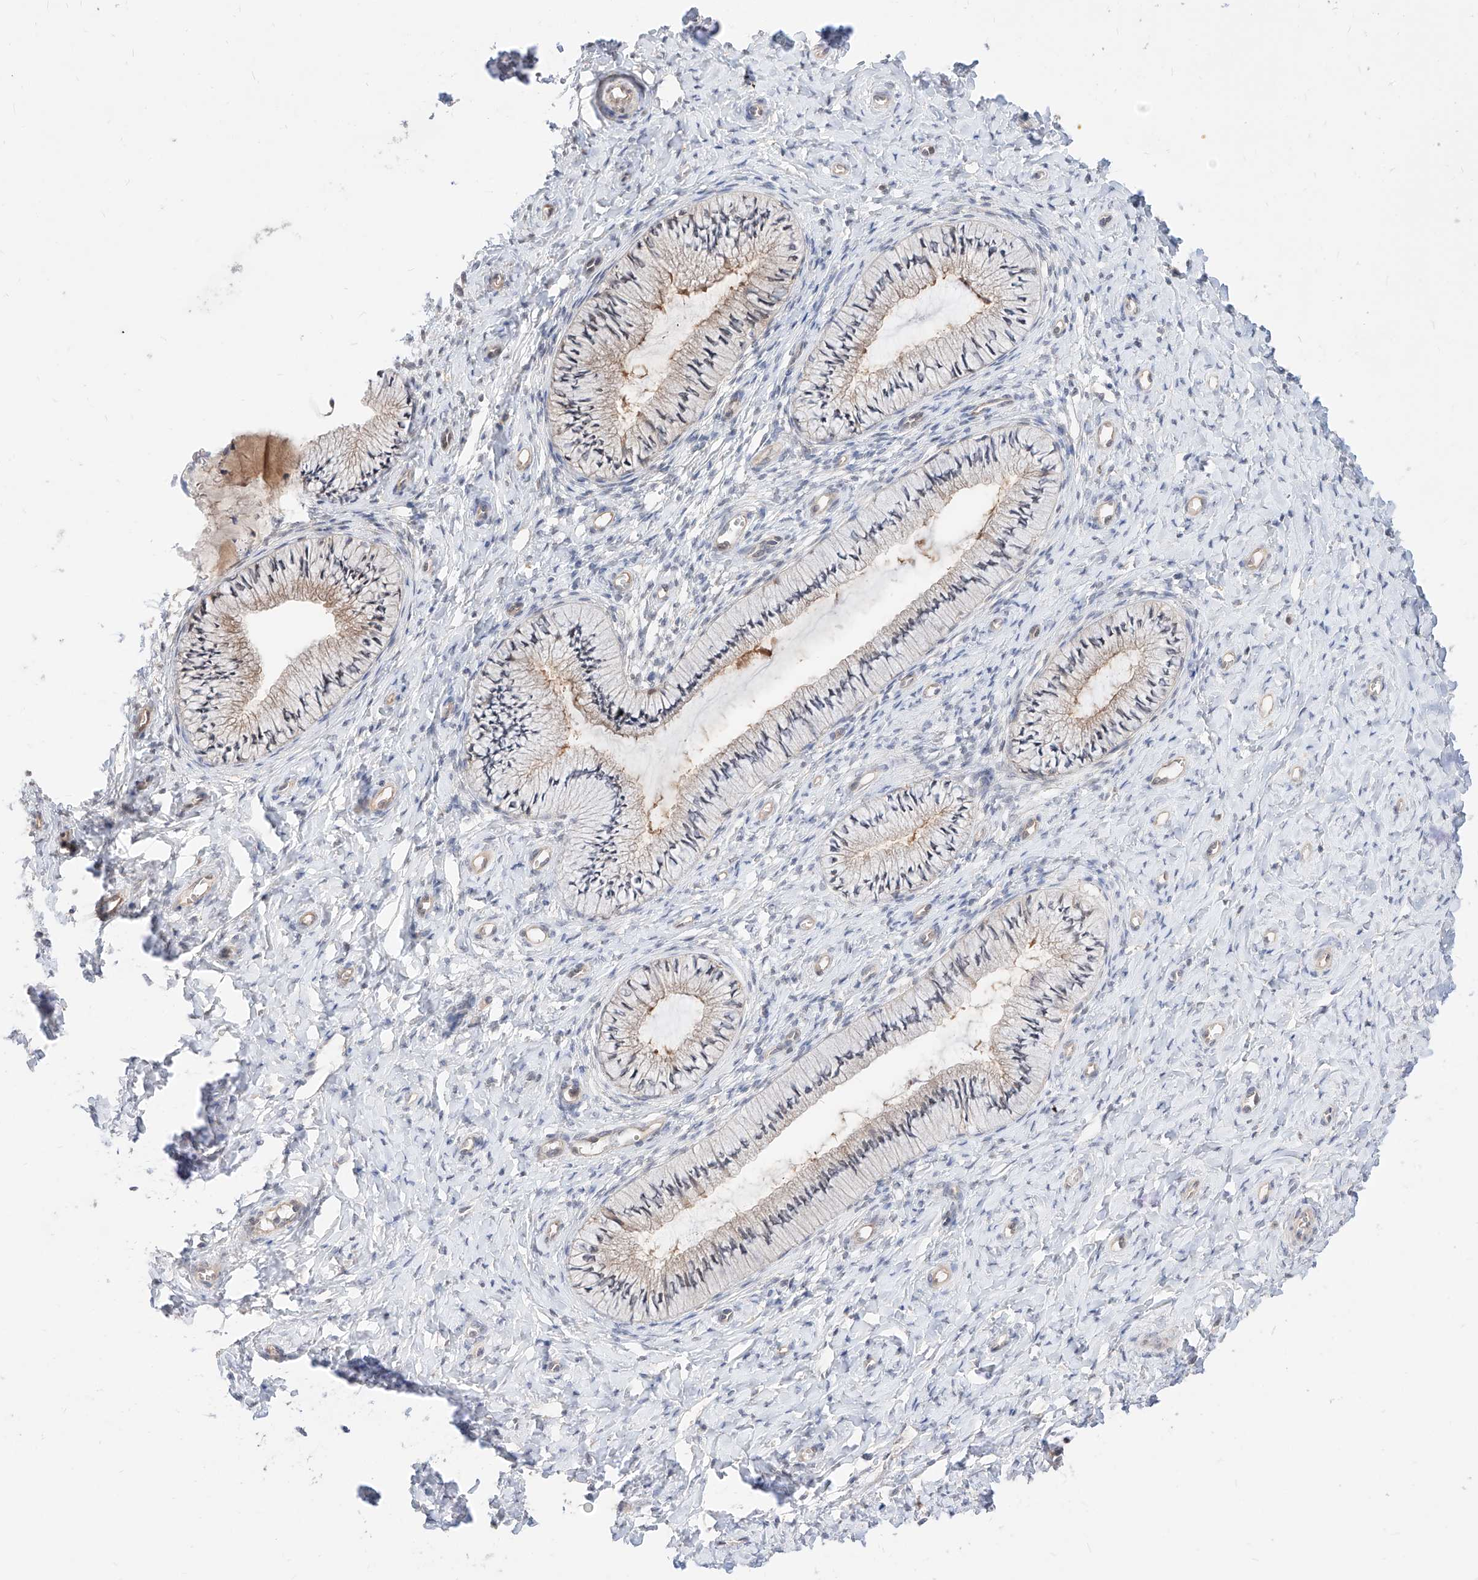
{"staining": {"intensity": "weak", "quantity": "25%-75%", "location": "cytoplasmic/membranous,nuclear"}, "tissue": "cervix", "cell_type": "Glandular cells", "image_type": "normal", "snomed": [{"axis": "morphology", "description": "Normal tissue, NOS"}, {"axis": "topography", "description": "Cervix"}], "caption": "Immunohistochemical staining of benign cervix reveals weak cytoplasmic/membranous,nuclear protein positivity in about 25%-75% of glandular cells. Nuclei are stained in blue.", "gene": "TSNAX", "patient": {"sex": "female", "age": 36}}